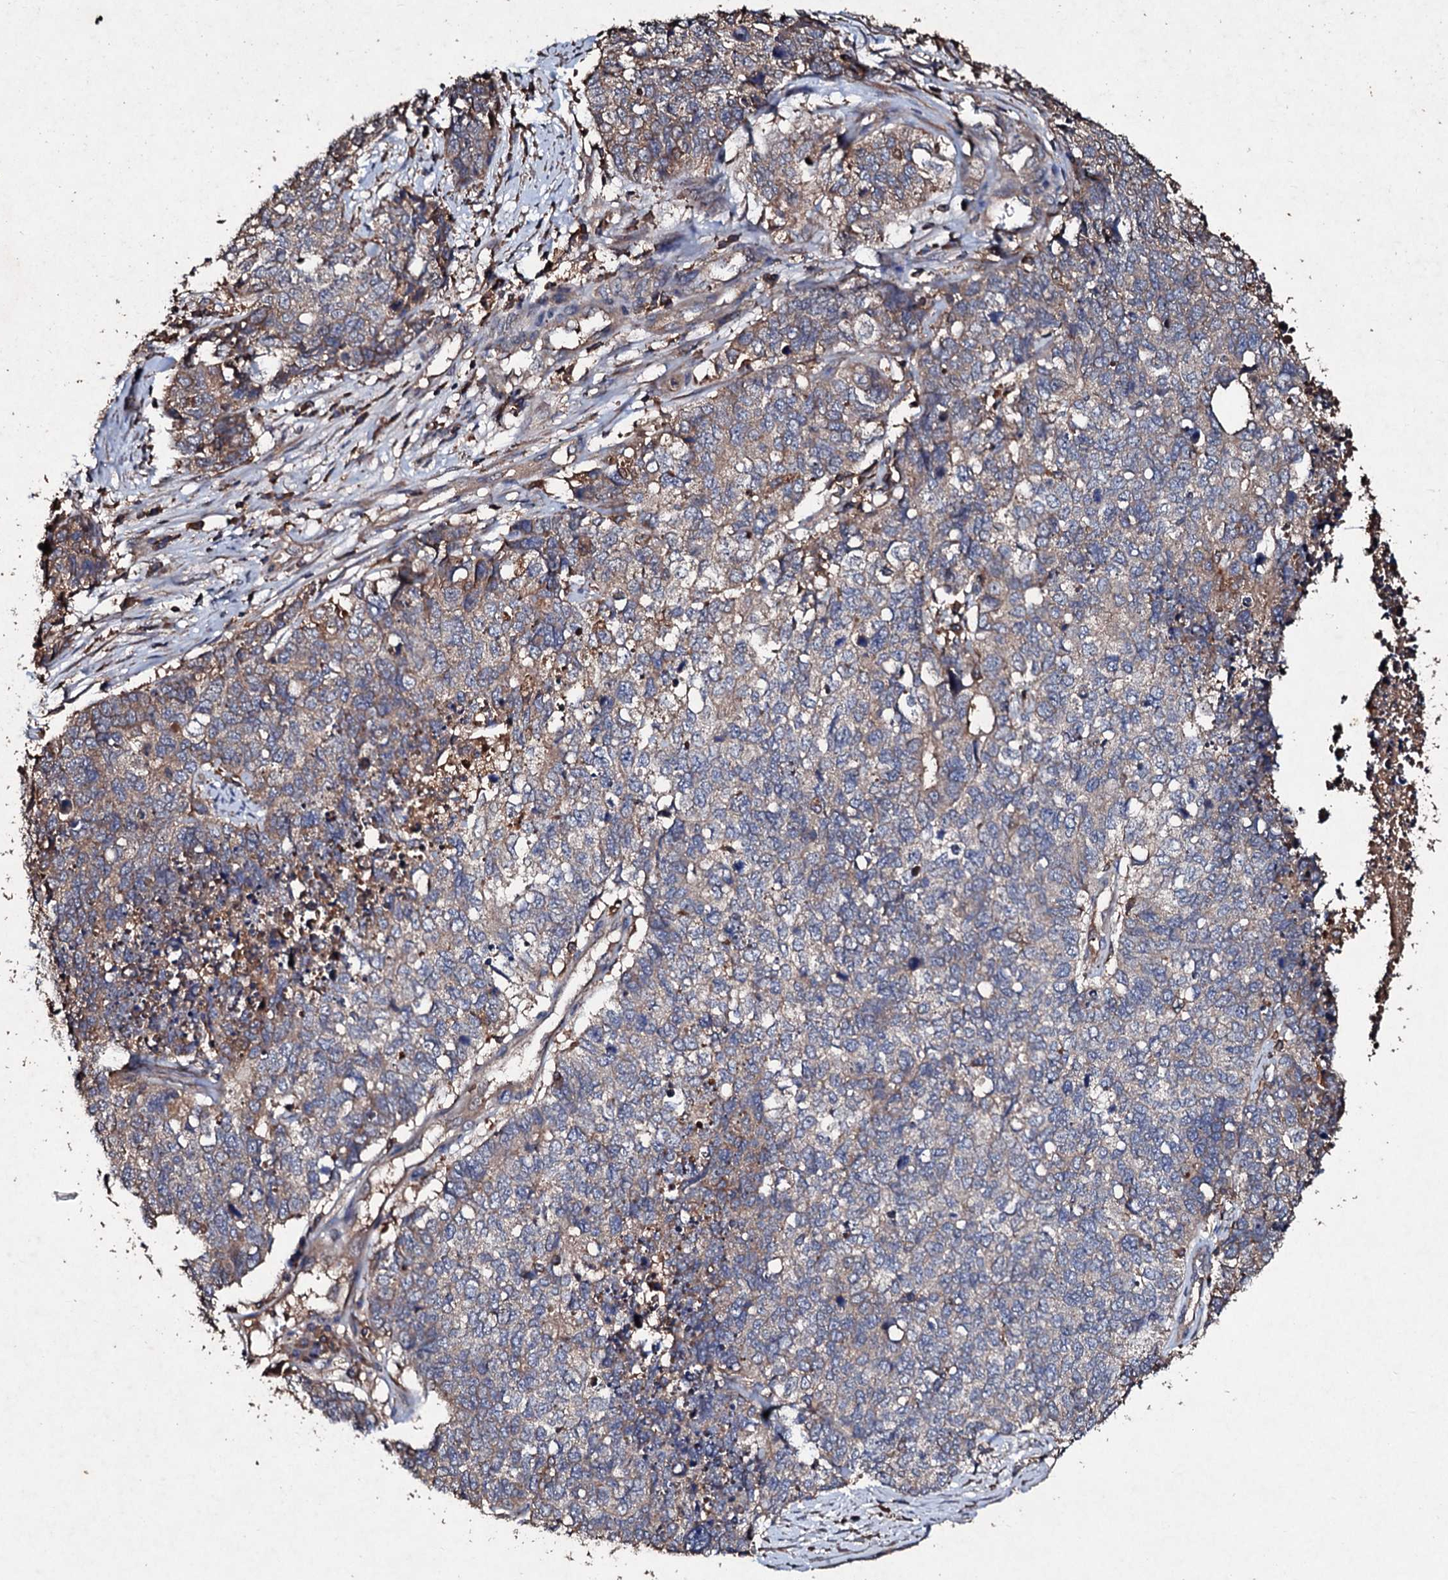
{"staining": {"intensity": "weak", "quantity": "25%-75%", "location": "cytoplasmic/membranous"}, "tissue": "cervical cancer", "cell_type": "Tumor cells", "image_type": "cancer", "snomed": [{"axis": "morphology", "description": "Squamous cell carcinoma, NOS"}, {"axis": "topography", "description": "Cervix"}], "caption": "Tumor cells show low levels of weak cytoplasmic/membranous staining in about 25%-75% of cells in human cervical cancer (squamous cell carcinoma). (brown staining indicates protein expression, while blue staining denotes nuclei).", "gene": "KERA", "patient": {"sex": "female", "age": 63}}